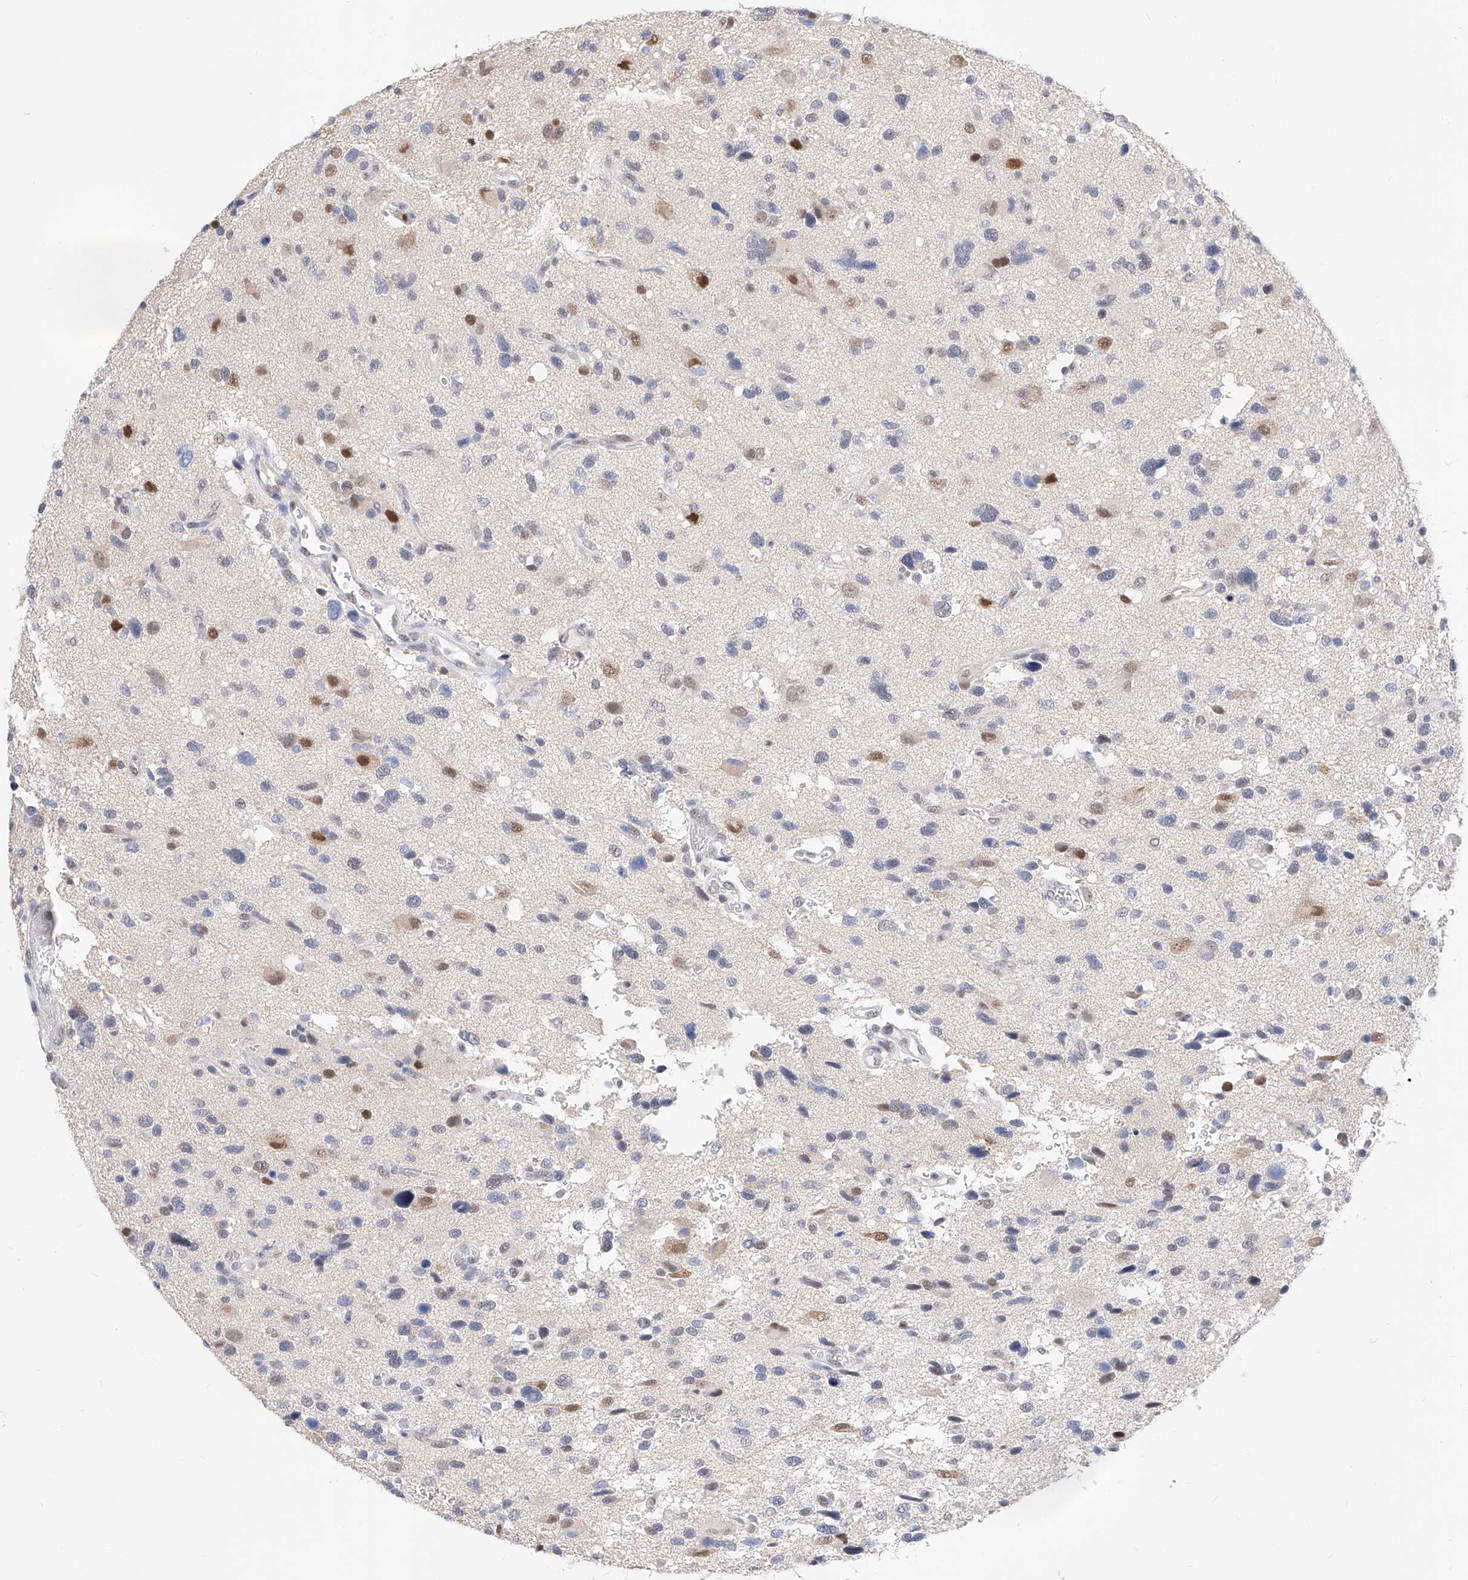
{"staining": {"intensity": "moderate", "quantity": "<25%", "location": "nuclear"}, "tissue": "glioma", "cell_type": "Tumor cells", "image_type": "cancer", "snomed": [{"axis": "morphology", "description": "Glioma, malignant, High grade"}, {"axis": "topography", "description": "Brain"}], "caption": "Immunohistochemistry image of neoplastic tissue: human malignant glioma (high-grade) stained using immunohistochemistry (IHC) exhibits low levels of moderate protein expression localized specifically in the nuclear of tumor cells, appearing as a nuclear brown color.", "gene": "KCNJ1", "patient": {"sex": "male", "age": 33}}